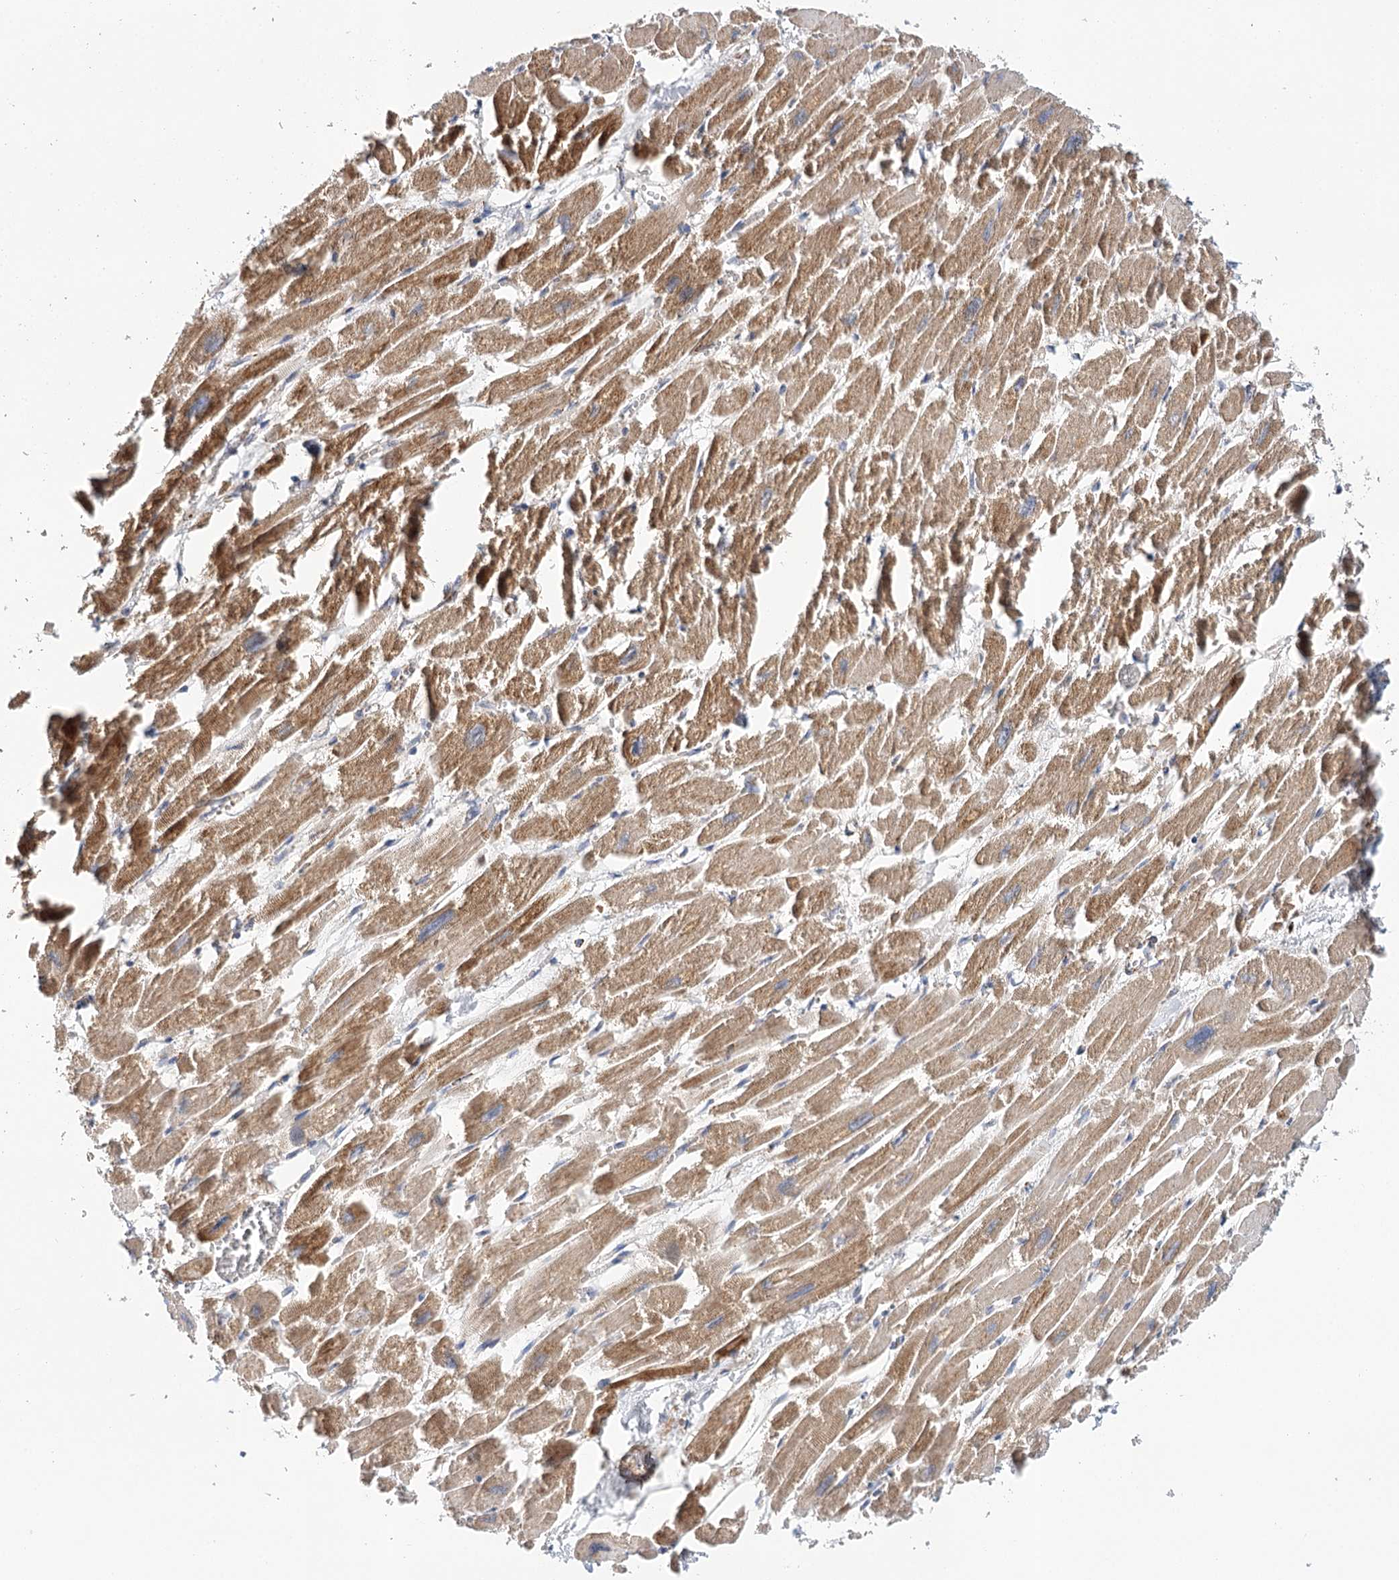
{"staining": {"intensity": "strong", "quantity": ">75%", "location": "cytoplasmic/membranous"}, "tissue": "heart muscle", "cell_type": "Cardiomyocytes", "image_type": "normal", "snomed": [{"axis": "morphology", "description": "Normal tissue, NOS"}, {"axis": "topography", "description": "Heart"}], "caption": "Strong cytoplasmic/membranous positivity is present in about >75% of cardiomyocytes in normal heart muscle. (Stains: DAB (3,3'-diaminobenzidine) in brown, nuclei in blue, Microscopy: brightfield microscopy at high magnification).", "gene": "LSS", "patient": {"sex": "male", "age": 54}}